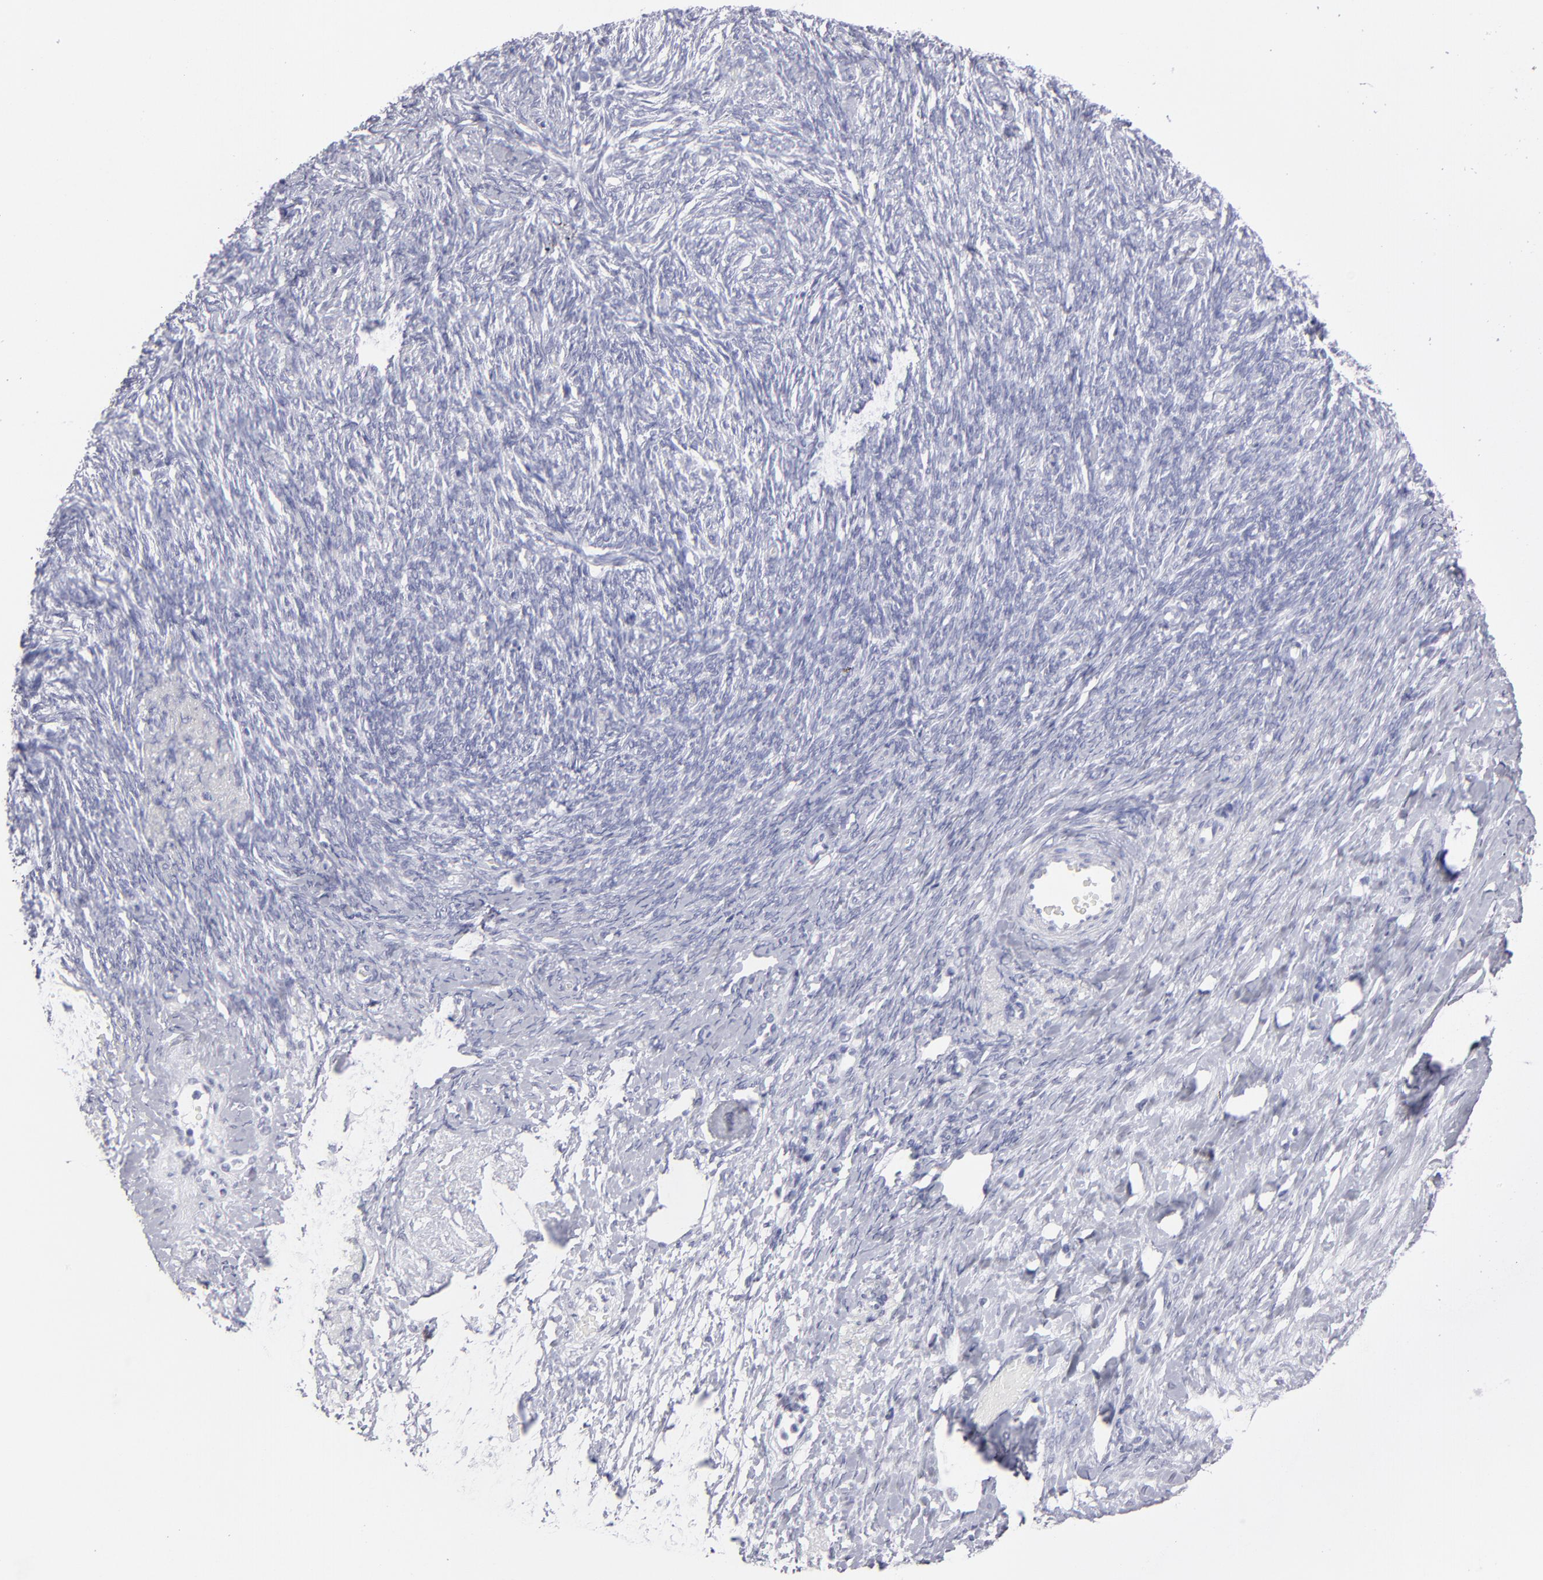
{"staining": {"intensity": "negative", "quantity": "none", "location": "none"}, "tissue": "ovarian cancer", "cell_type": "Tumor cells", "image_type": "cancer", "snomed": [{"axis": "morphology", "description": "Normal tissue, NOS"}, {"axis": "morphology", "description": "Cystadenocarcinoma, serous, NOS"}, {"axis": "topography", "description": "Ovary"}], "caption": "Tumor cells show no significant protein expression in ovarian cancer.", "gene": "ALDOB", "patient": {"sex": "female", "age": 62}}